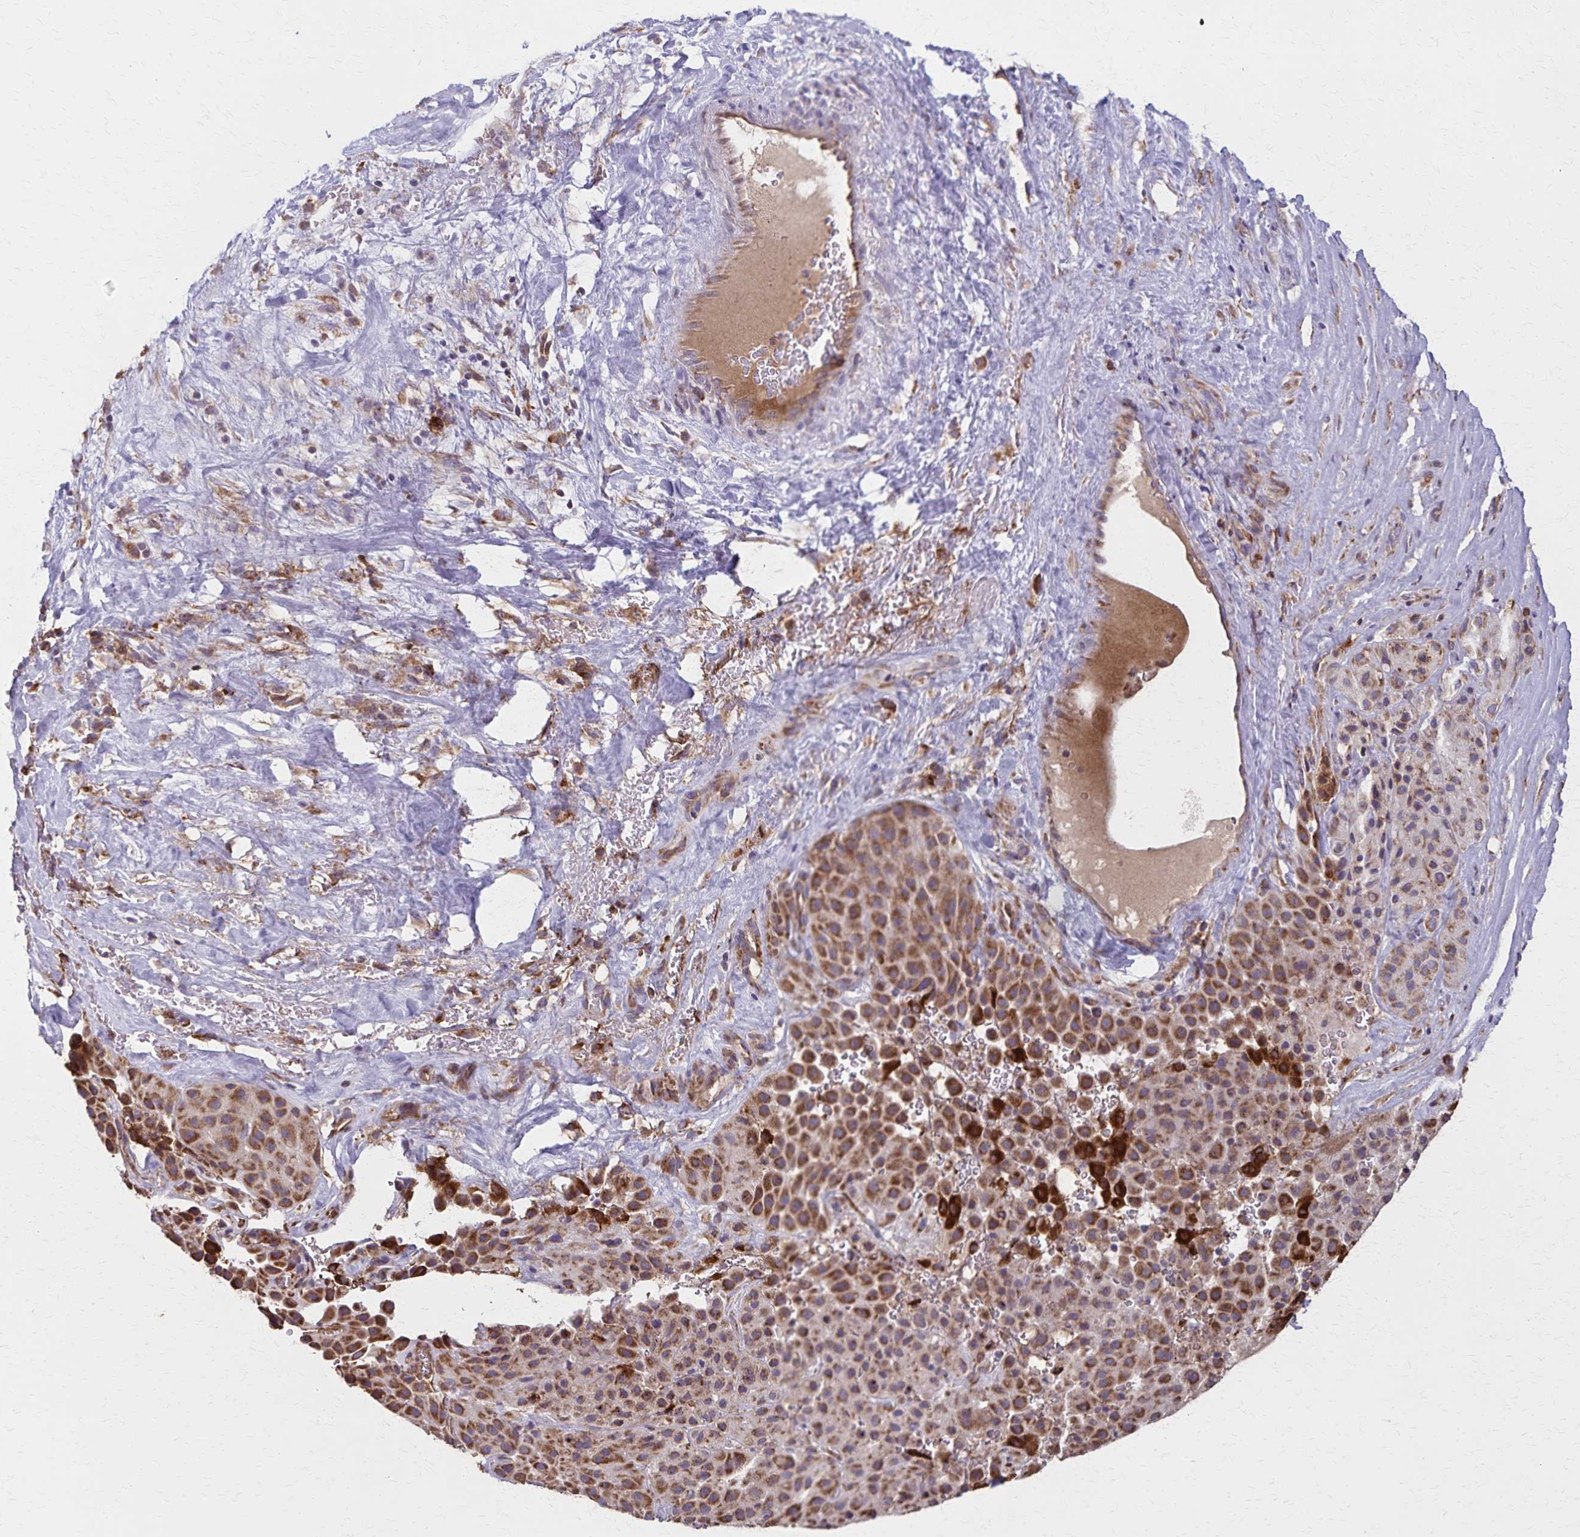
{"staining": {"intensity": "strong", "quantity": ">75%", "location": "cytoplasmic/membranous"}, "tissue": "melanoma", "cell_type": "Tumor cells", "image_type": "cancer", "snomed": [{"axis": "morphology", "description": "Malignant melanoma, Metastatic site"}, {"axis": "topography", "description": "Smooth muscle"}], "caption": "DAB immunohistochemical staining of malignant melanoma (metastatic site) displays strong cytoplasmic/membranous protein positivity in about >75% of tumor cells.", "gene": "RNF10", "patient": {"sex": "male", "age": 41}}